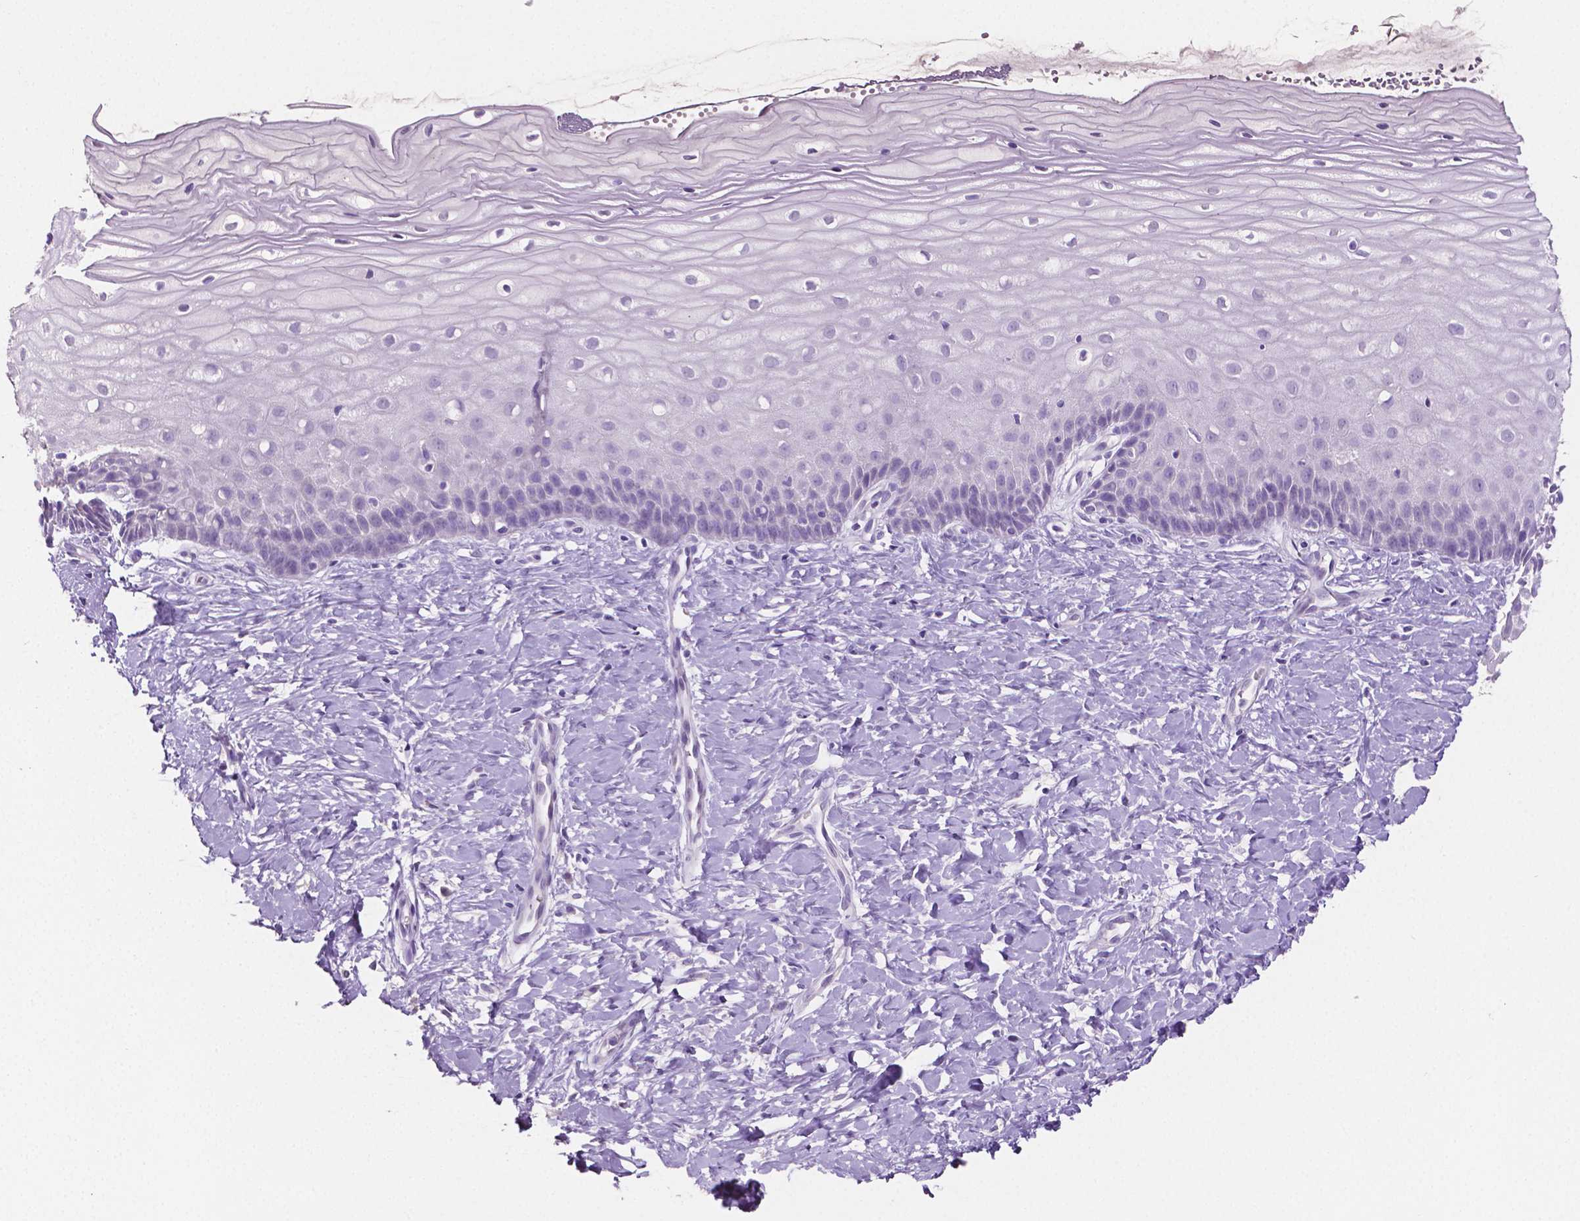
{"staining": {"intensity": "negative", "quantity": "none", "location": "none"}, "tissue": "cervix", "cell_type": "Glandular cells", "image_type": "normal", "snomed": [{"axis": "morphology", "description": "Normal tissue, NOS"}, {"axis": "topography", "description": "Cervix"}], "caption": "The histopathology image demonstrates no significant expression in glandular cells of cervix.", "gene": "SLC22A2", "patient": {"sex": "female", "age": 37}}